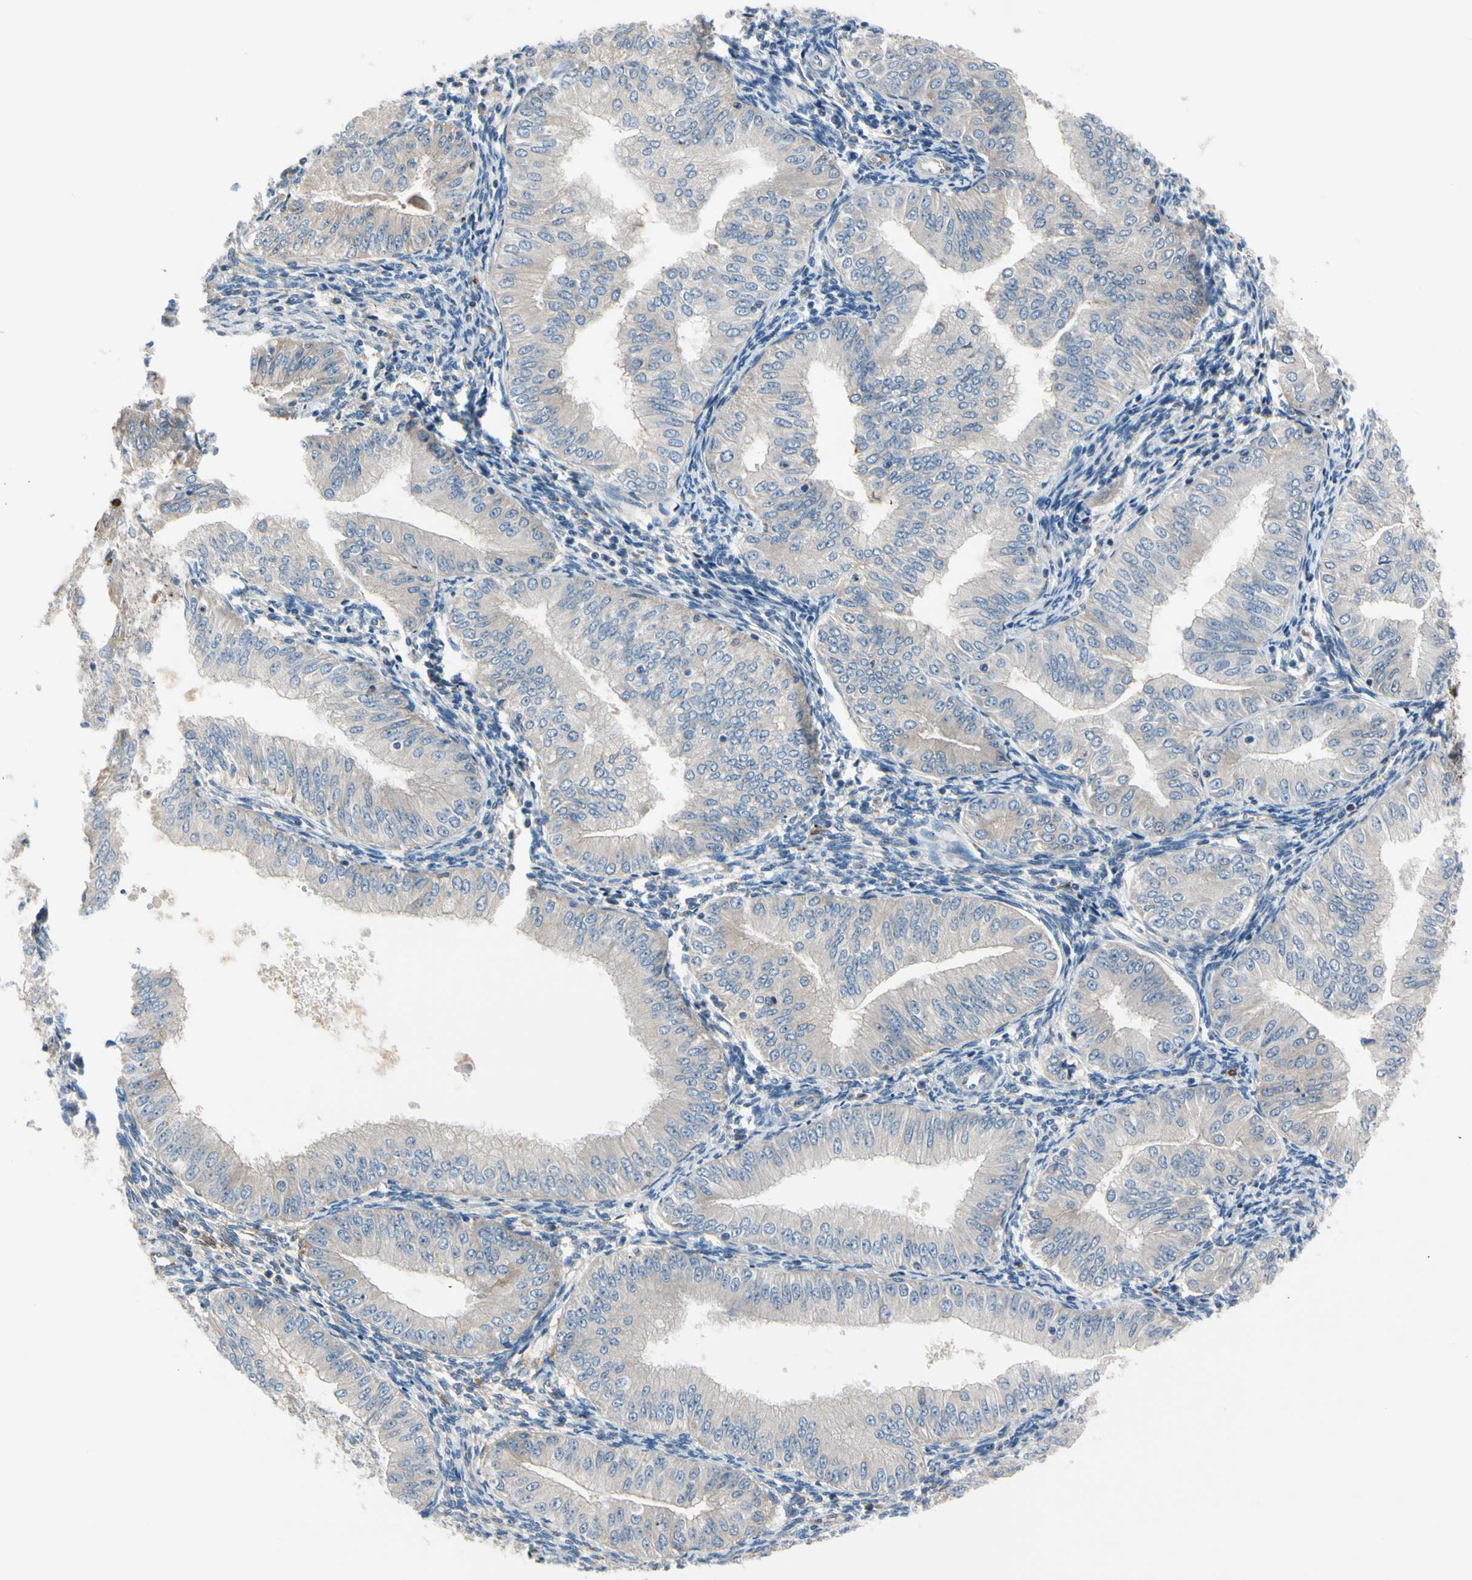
{"staining": {"intensity": "weak", "quantity": "25%-75%", "location": "cytoplasmic/membranous"}, "tissue": "endometrial cancer", "cell_type": "Tumor cells", "image_type": "cancer", "snomed": [{"axis": "morphology", "description": "Normal tissue, NOS"}, {"axis": "morphology", "description": "Adenocarcinoma, NOS"}, {"axis": "topography", "description": "Endometrium"}], "caption": "Brown immunohistochemical staining in human adenocarcinoma (endometrial) displays weak cytoplasmic/membranous staining in about 25%-75% of tumor cells. Using DAB (3,3'-diaminobenzidine) (brown) and hematoxylin (blue) stains, captured at high magnification using brightfield microscopy.", "gene": "HJURP", "patient": {"sex": "female", "age": 53}}